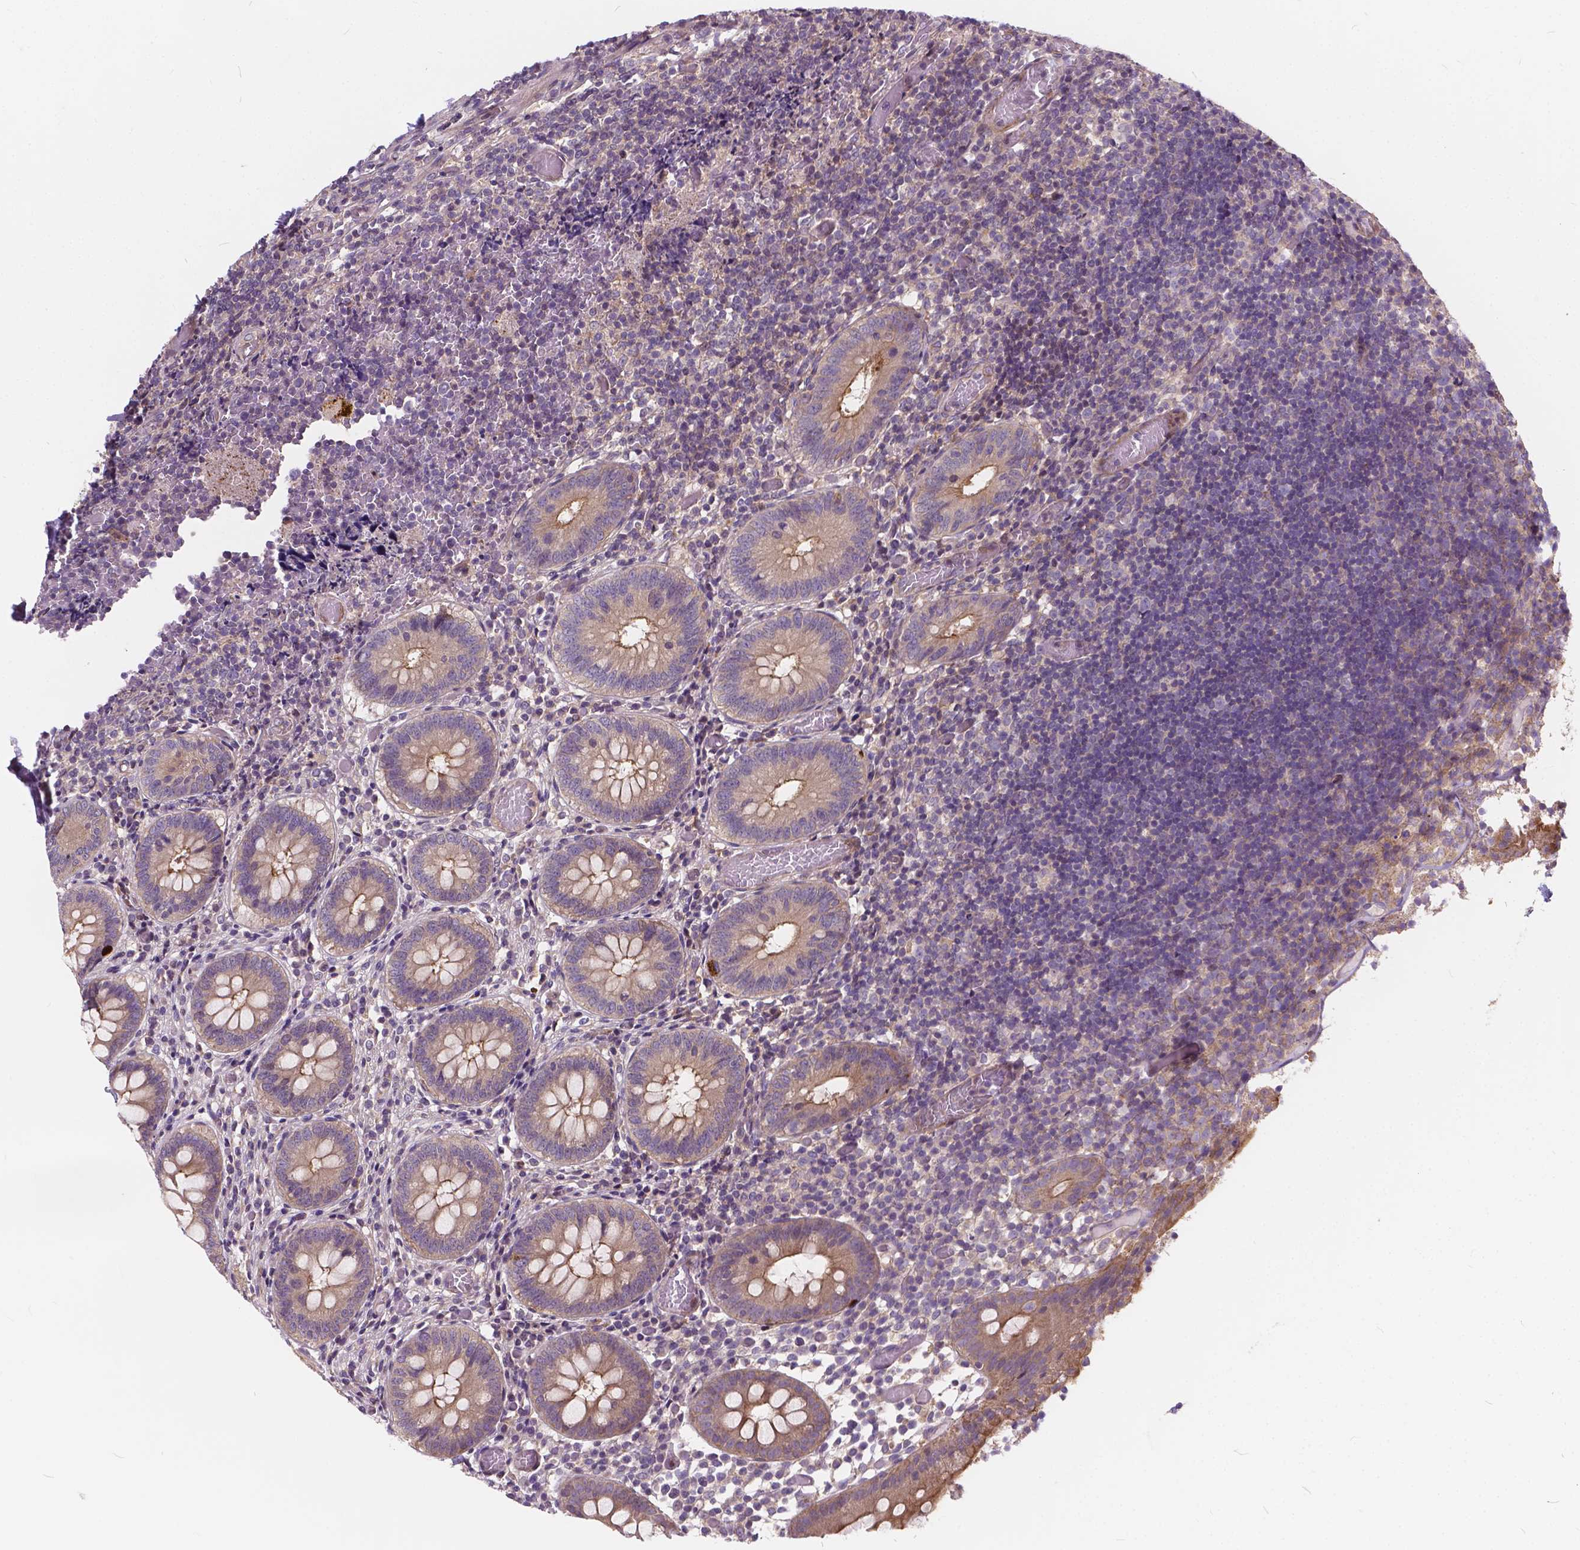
{"staining": {"intensity": "moderate", "quantity": ">75%", "location": "cytoplasmic/membranous"}, "tissue": "appendix", "cell_type": "Glandular cells", "image_type": "normal", "snomed": [{"axis": "morphology", "description": "Normal tissue, NOS"}, {"axis": "topography", "description": "Appendix"}], "caption": "Immunohistochemistry (DAB (3,3'-diaminobenzidine)) staining of benign appendix displays moderate cytoplasmic/membranous protein staining in approximately >75% of glandular cells. (DAB (3,3'-diaminobenzidine) IHC with brightfield microscopy, high magnification).", "gene": "INPP5E", "patient": {"sex": "female", "age": 32}}